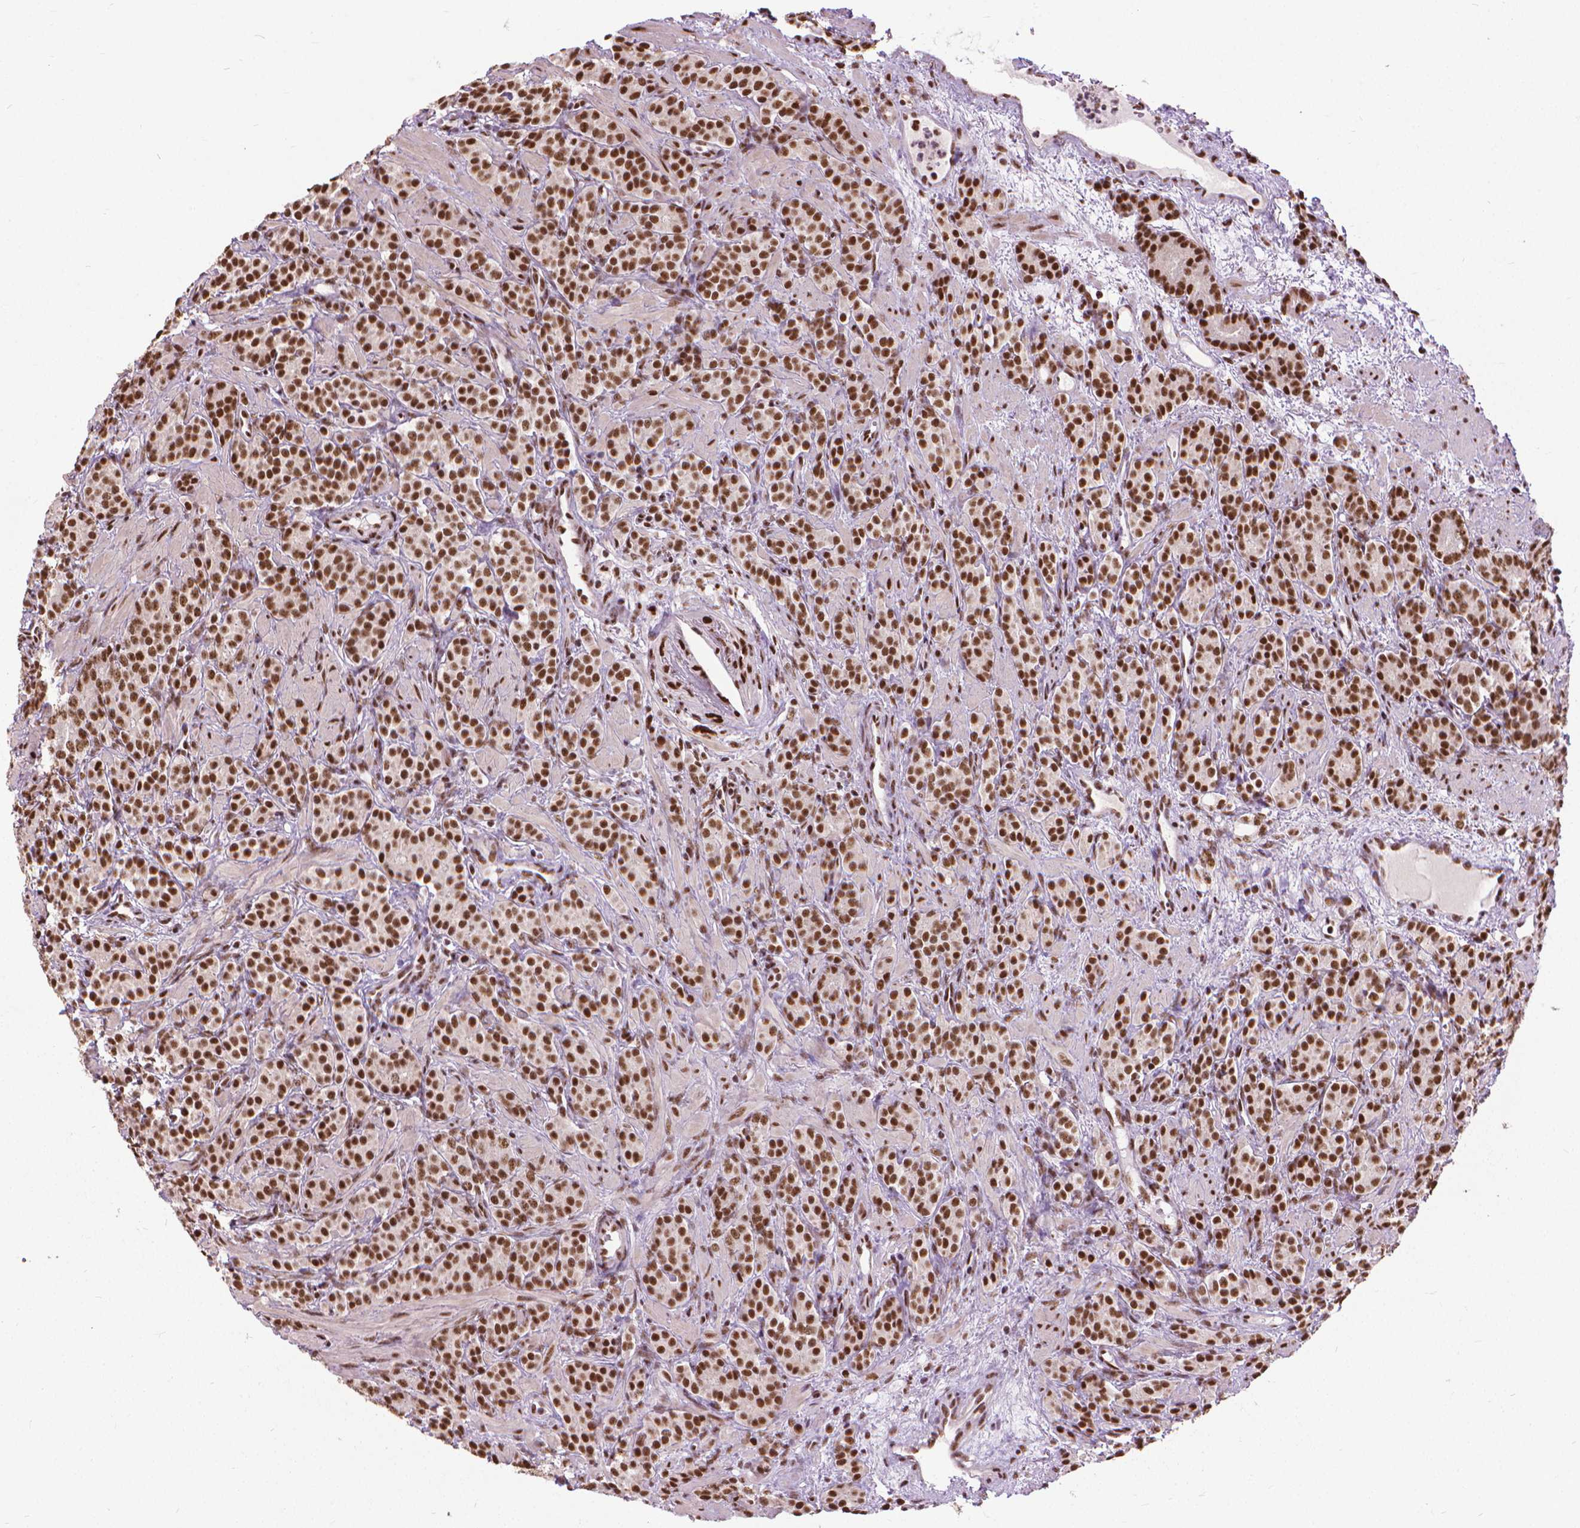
{"staining": {"intensity": "moderate", "quantity": ">75%", "location": "nuclear"}, "tissue": "prostate cancer", "cell_type": "Tumor cells", "image_type": "cancer", "snomed": [{"axis": "morphology", "description": "Adenocarcinoma, High grade"}, {"axis": "topography", "description": "Prostate"}], "caption": "A histopathology image of human prostate adenocarcinoma (high-grade) stained for a protein shows moderate nuclear brown staining in tumor cells. Using DAB (brown) and hematoxylin (blue) stains, captured at high magnification using brightfield microscopy.", "gene": "AKAP8", "patient": {"sex": "male", "age": 84}}